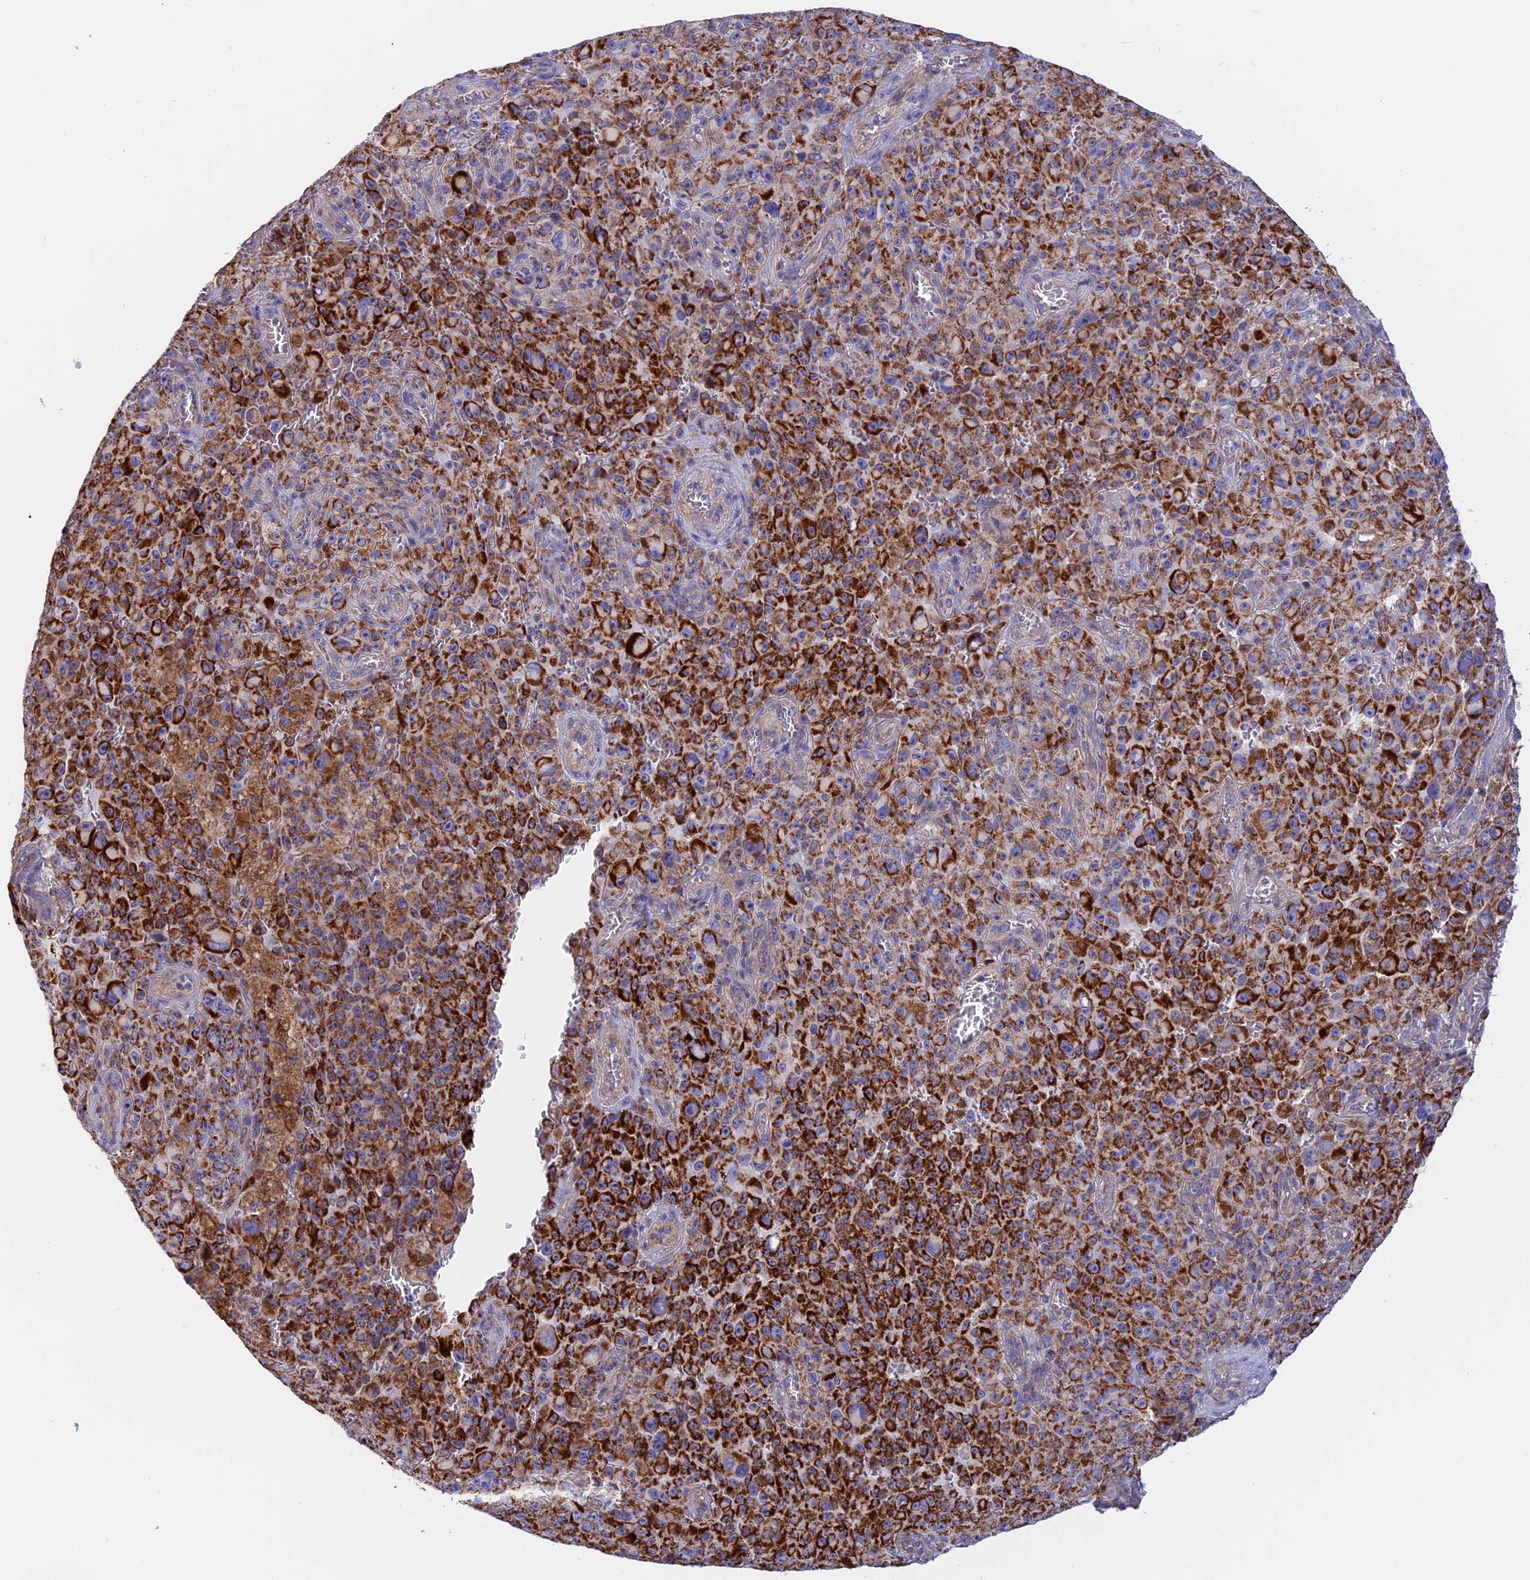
{"staining": {"intensity": "strong", "quantity": ">75%", "location": "cytoplasmic/membranous"}, "tissue": "melanoma", "cell_type": "Tumor cells", "image_type": "cancer", "snomed": [{"axis": "morphology", "description": "Malignant melanoma, NOS"}, {"axis": "topography", "description": "Skin"}], "caption": "Strong cytoplasmic/membranous expression is present in about >75% of tumor cells in malignant melanoma. The protein is shown in brown color, while the nuclei are stained blue.", "gene": "GCDH", "patient": {"sex": "female", "age": 82}}